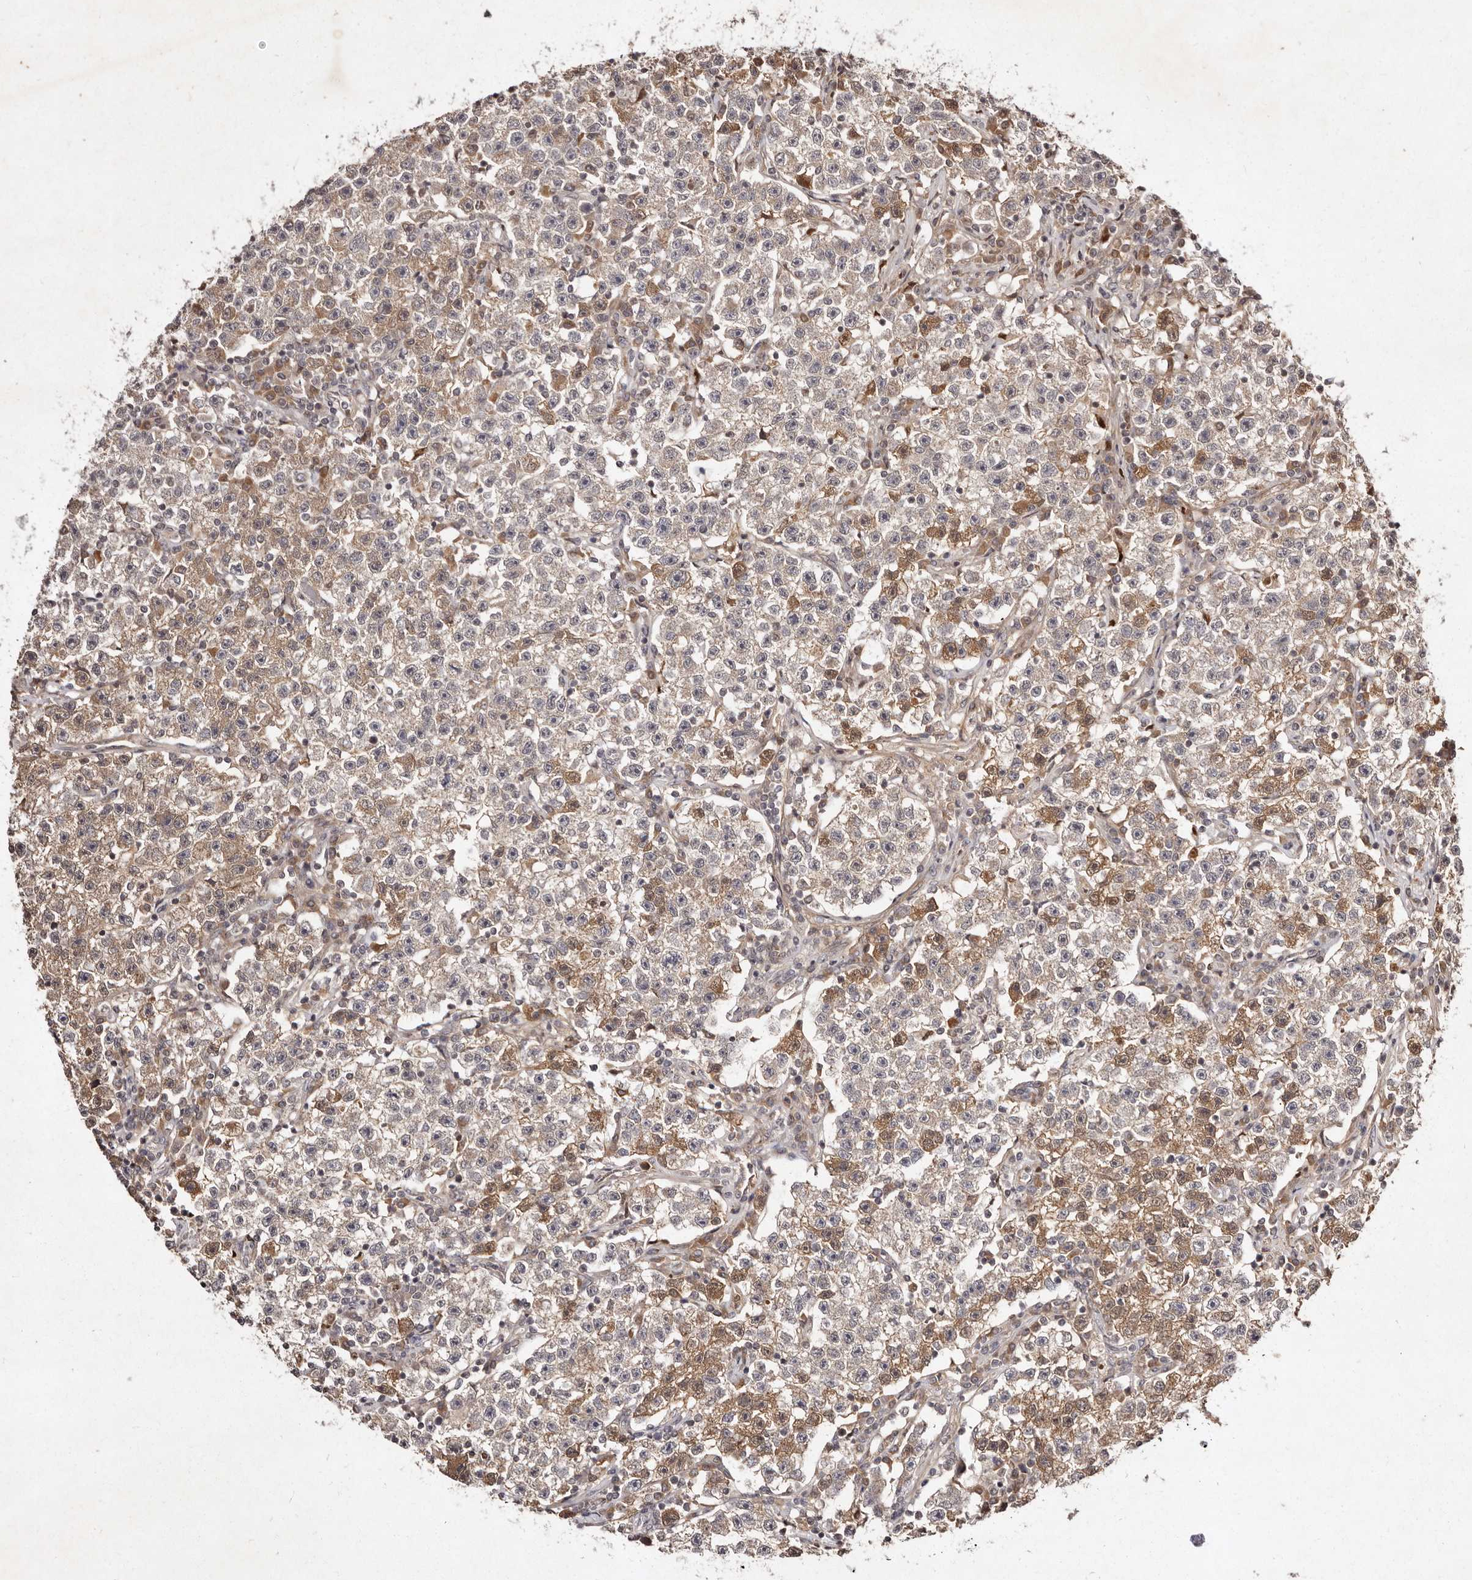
{"staining": {"intensity": "weak", "quantity": "25%-75%", "location": "cytoplasmic/membranous"}, "tissue": "testis cancer", "cell_type": "Tumor cells", "image_type": "cancer", "snomed": [{"axis": "morphology", "description": "Seminoma, NOS"}, {"axis": "topography", "description": "Testis"}], "caption": "High-power microscopy captured an immunohistochemistry (IHC) micrograph of testis cancer (seminoma), revealing weak cytoplasmic/membranous positivity in about 25%-75% of tumor cells. Nuclei are stained in blue.", "gene": "LCORL", "patient": {"sex": "male", "age": 22}}